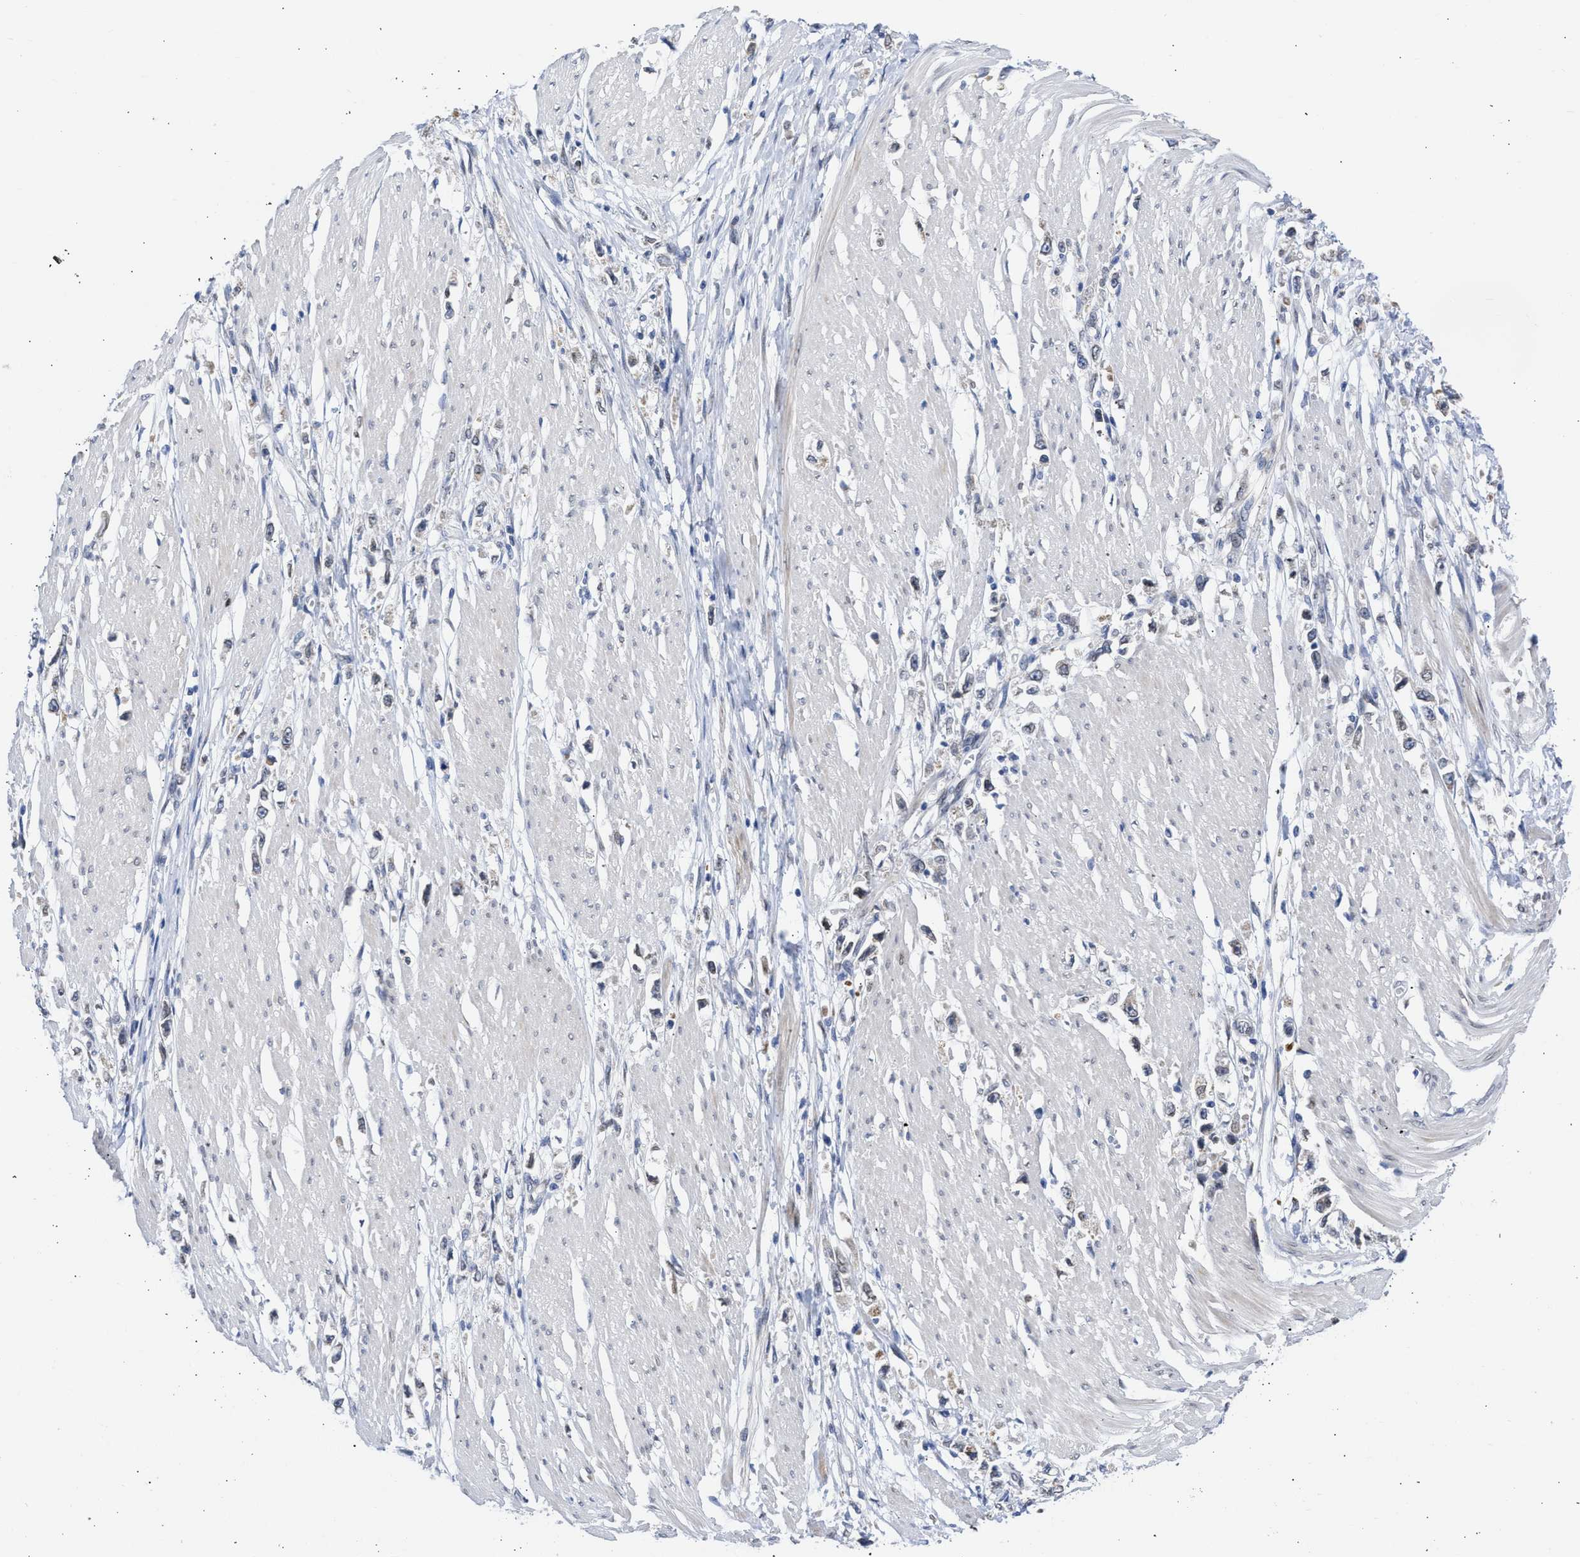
{"staining": {"intensity": "weak", "quantity": "<25%", "location": "cytoplasmic/membranous"}, "tissue": "stomach cancer", "cell_type": "Tumor cells", "image_type": "cancer", "snomed": [{"axis": "morphology", "description": "Adenocarcinoma, NOS"}, {"axis": "topography", "description": "Stomach"}], "caption": "Immunohistochemical staining of adenocarcinoma (stomach) reveals no significant staining in tumor cells. The staining is performed using DAB brown chromogen with nuclei counter-stained in using hematoxylin.", "gene": "NUP35", "patient": {"sex": "female", "age": 59}}